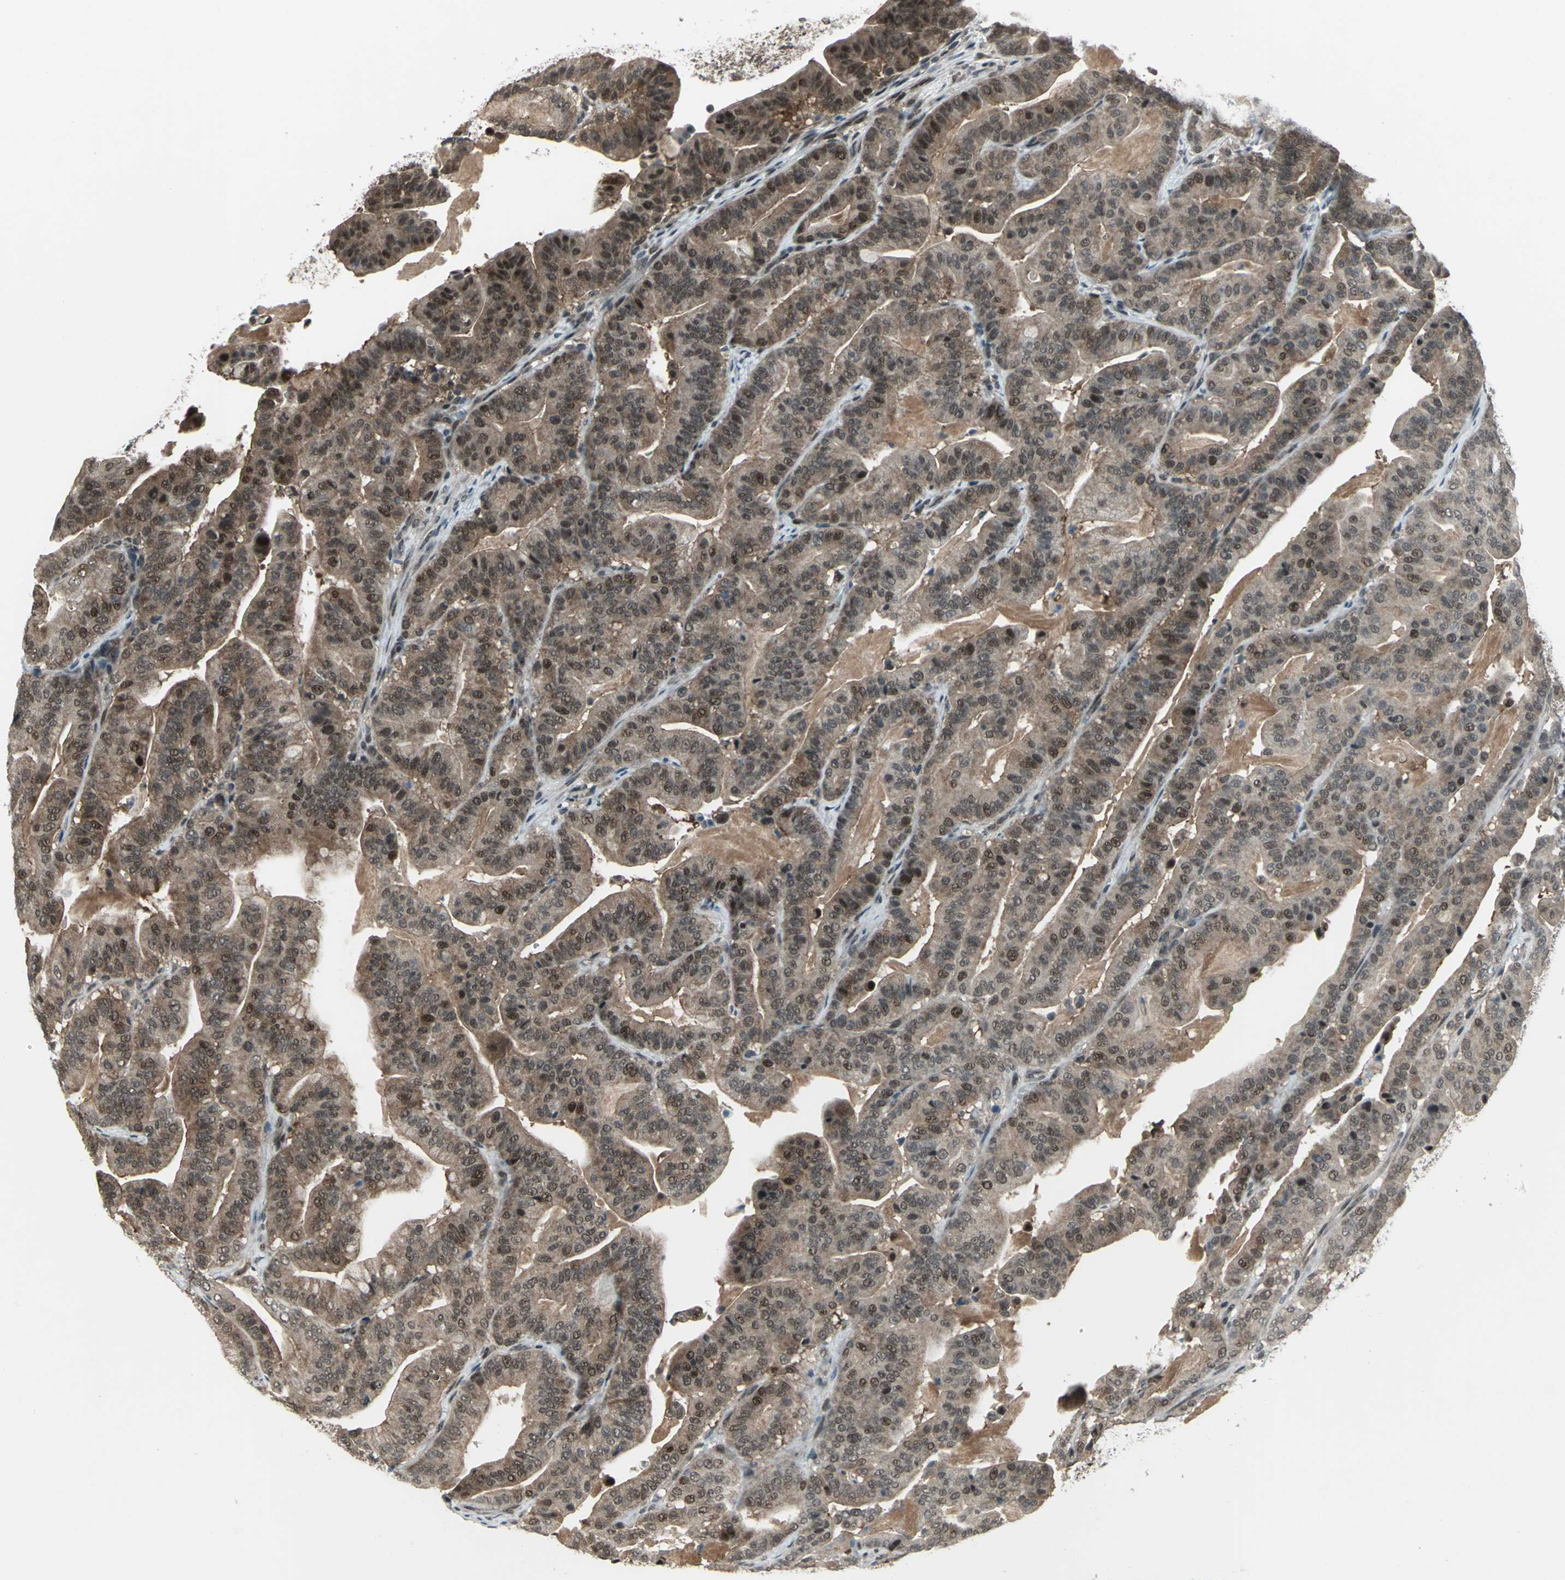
{"staining": {"intensity": "moderate", "quantity": ">75%", "location": "cytoplasmic/membranous,nuclear"}, "tissue": "pancreatic cancer", "cell_type": "Tumor cells", "image_type": "cancer", "snomed": [{"axis": "morphology", "description": "Adenocarcinoma, NOS"}, {"axis": "topography", "description": "Pancreas"}], "caption": "A brown stain shows moderate cytoplasmic/membranous and nuclear staining of a protein in adenocarcinoma (pancreatic) tumor cells. Nuclei are stained in blue.", "gene": "COPS5", "patient": {"sex": "male", "age": 63}}